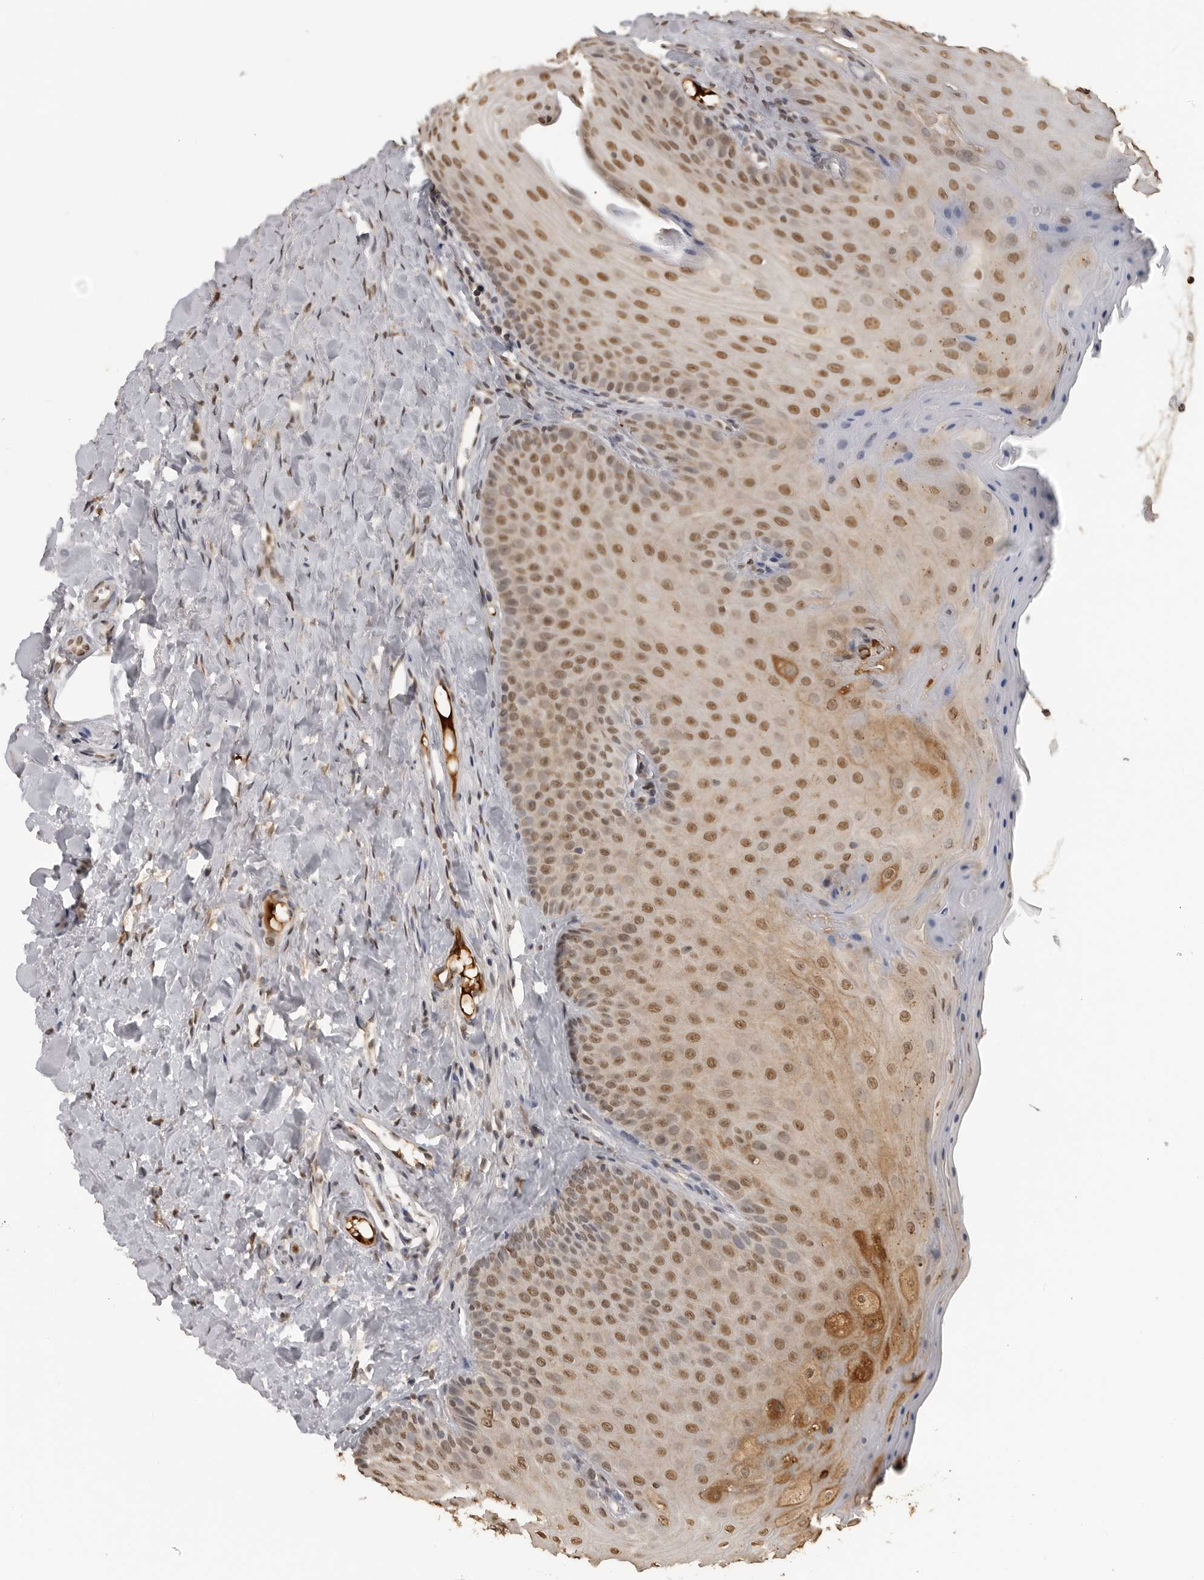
{"staining": {"intensity": "moderate", "quantity": ">75%", "location": "cytoplasmic/membranous,nuclear"}, "tissue": "oral mucosa", "cell_type": "Squamous epithelial cells", "image_type": "normal", "snomed": [{"axis": "morphology", "description": "Normal tissue, NOS"}, {"axis": "topography", "description": "Oral tissue"}], "caption": "IHC (DAB) staining of unremarkable oral mucosa shows moderate cytoplasmic/membranous,nuclear protein staining in approximately >75% of squamous epithelial cells. The staining was performed using DAB (3,3'-diaminobenzidine) to visualize the protein expression in brown, while the nuclei were stained in blue with hematoxylin (Magnification: 20x).", "gene": "CLOCK", "patient": {"sex": "female", "age": 31}}